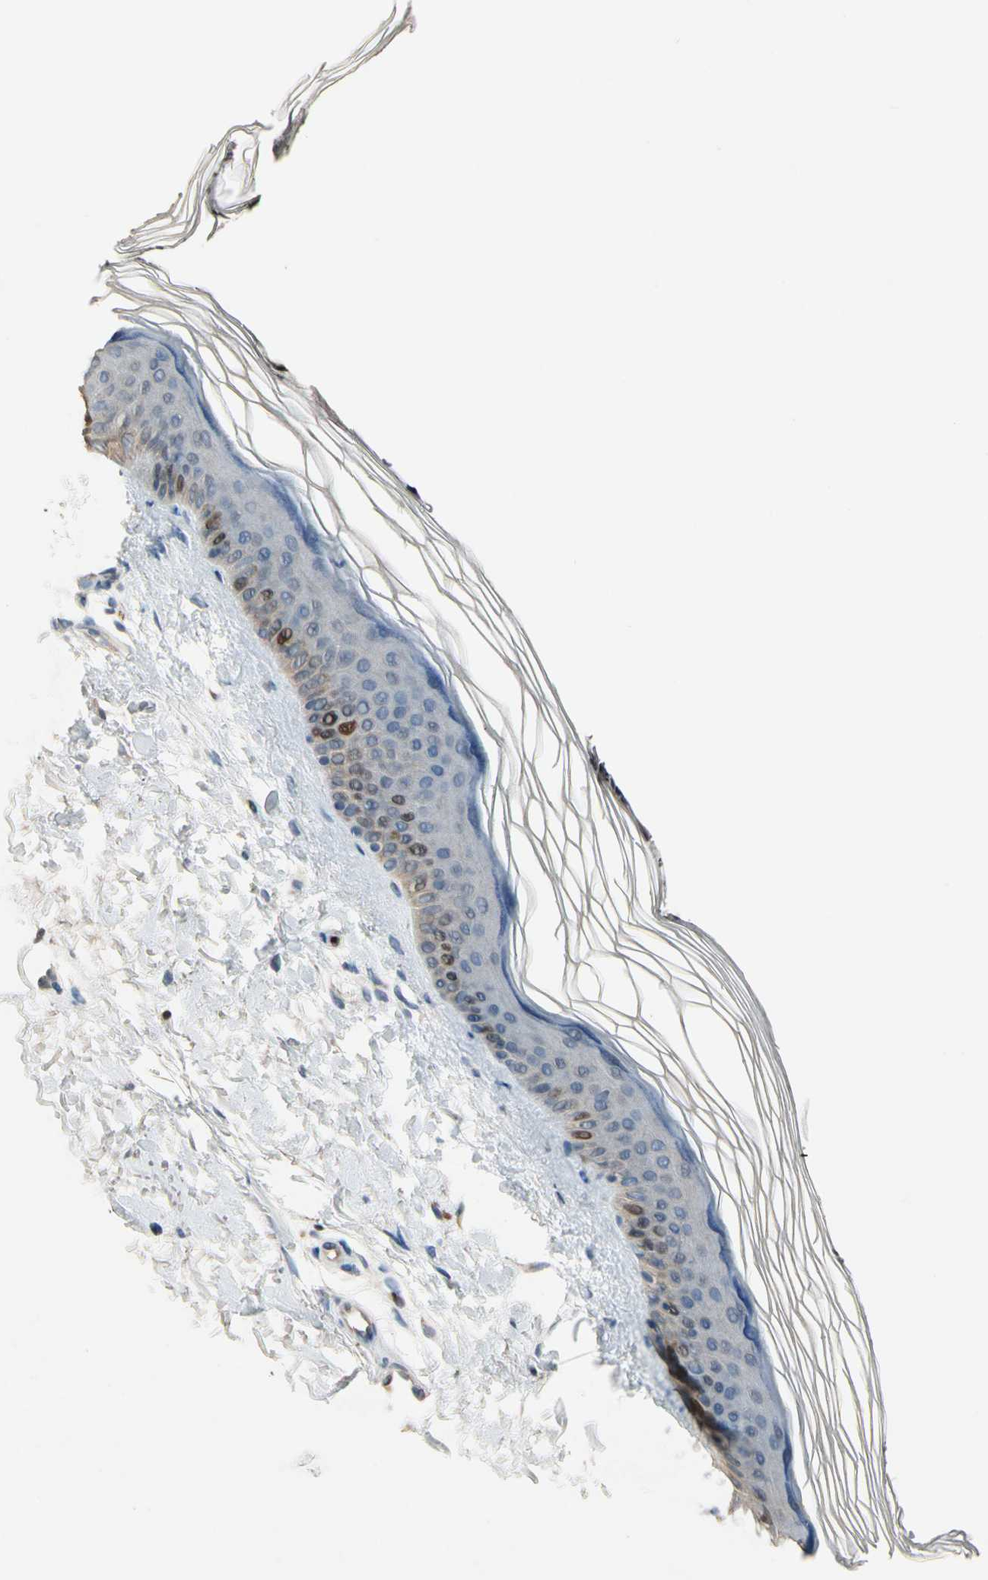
{"staining": {"intensity": "weak", "quantity": ">75%", "location": "cytoplasmic/membranous"}, "tissue": "skin", "cell_type": "Fibroblasts", "image_type": "normal", "snomed": [{"axis": "morphology", "description": "Normal tissue, NOS"}, {"axis": "topography", "description": "Skin"}], "caption": "Weak cytoplasmic/membranous expression for a protein is seen in about >75% of fibroblasts of unremarkable skin using immunohistochemistry (IHC).", "gene": "ZKSCAN3", "patient": {"sex": "female", "age": 19}}